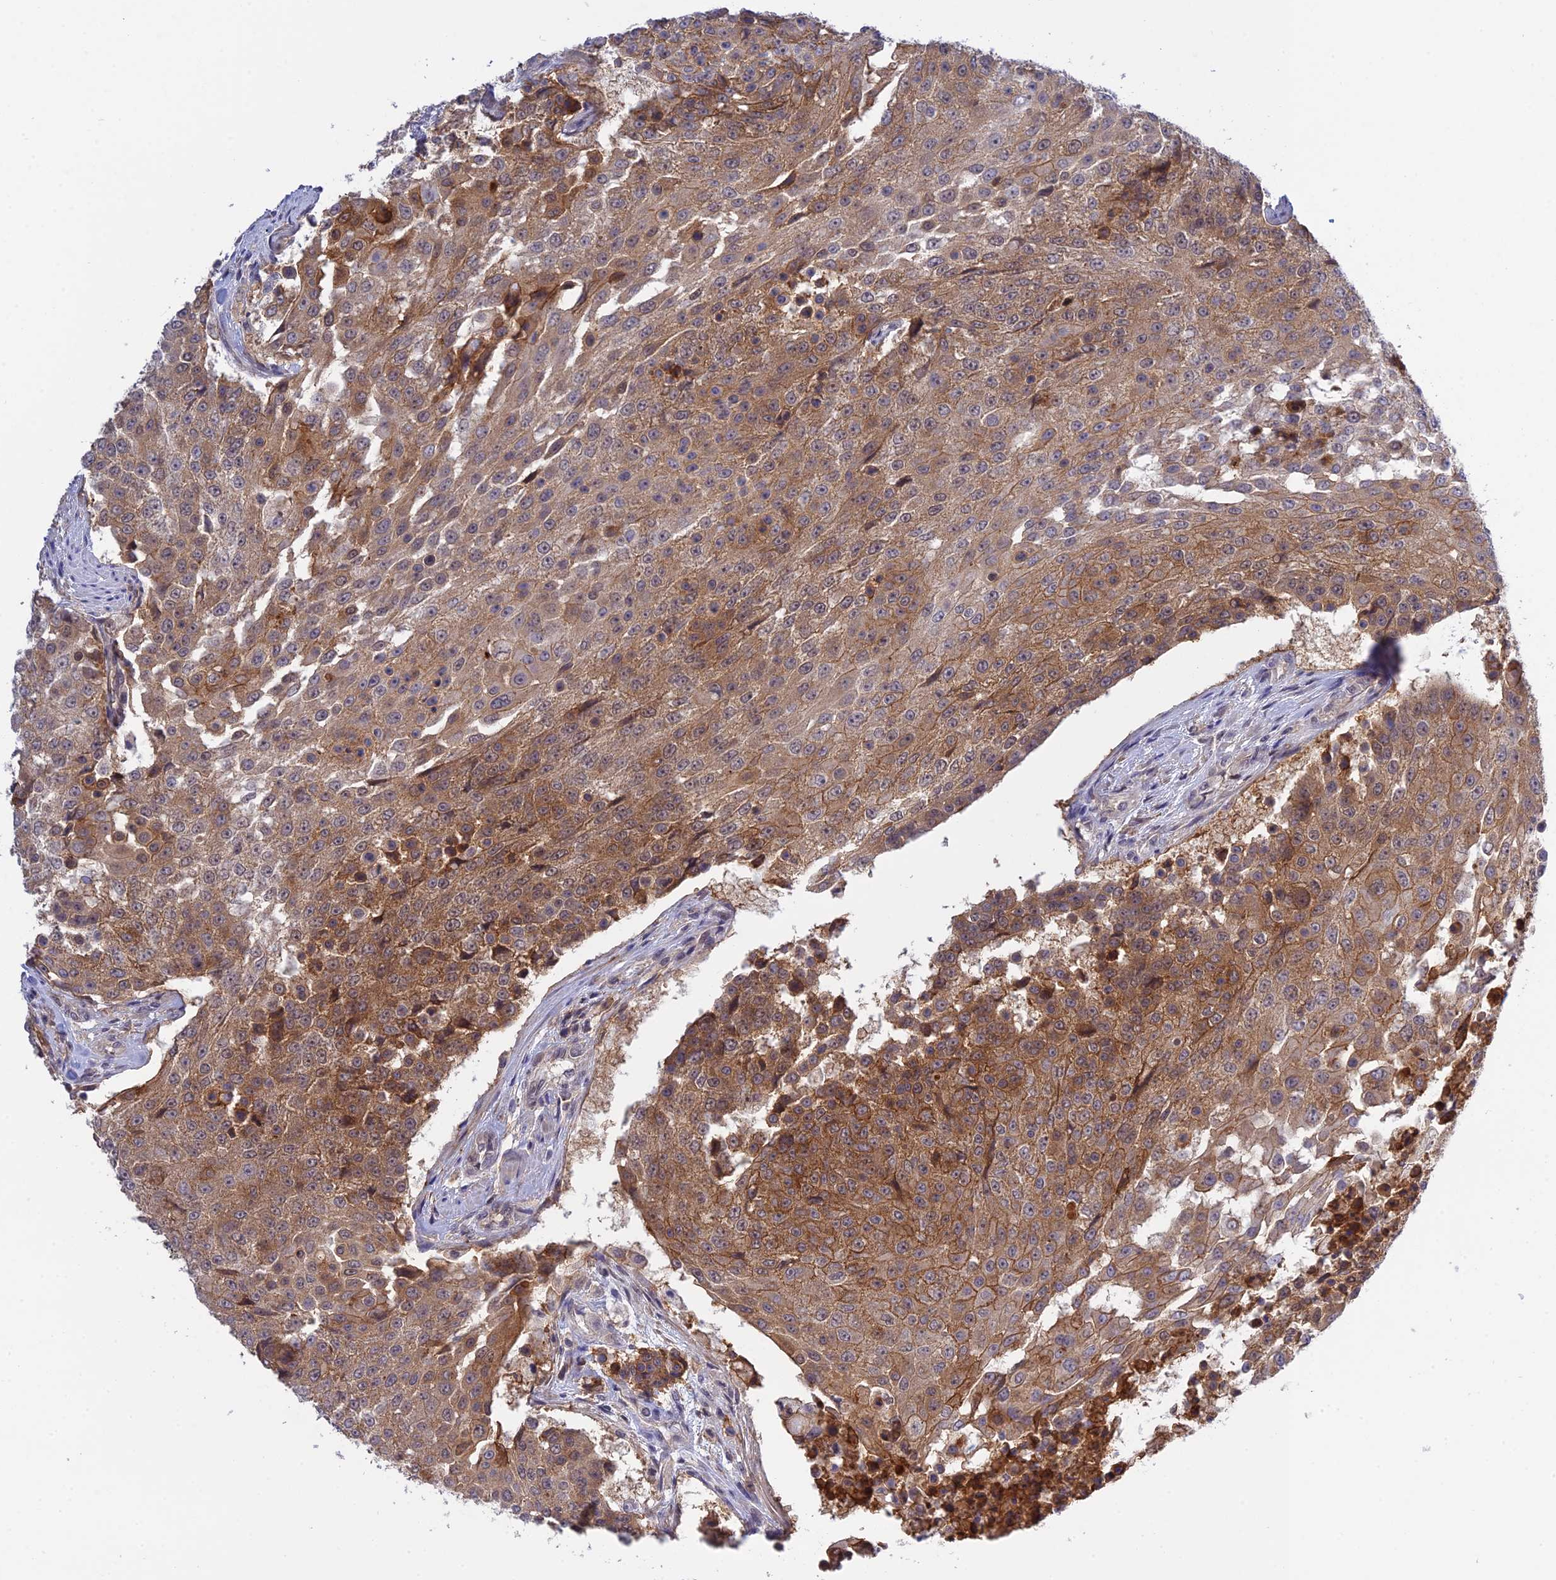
{"staining": {"intensity": "moderate", "quantity": ">75%", "location": "cytoplasmic/membranous"}, "tissue": "urothelial cancer", "cell_type": "Tumor cells", "image_type": "cancer", "snomed": [{"axis": "morphology", "description": "Urothelial carcinoma, High grade"}, {"axis": "topography", "description": "Urinary bladder"}], "caption": "The image reveals staining of urothelial cancer, revealing moderate cytoplasmic/membranous protein expression (brown color) within tumor cells. The staining was performed using DAB, with brown indicating positive protein expression. Nuclei are stained blue with hematoxylin.", "gene": "TCEA1", "patient": {"sex": "female", "age": 63}}